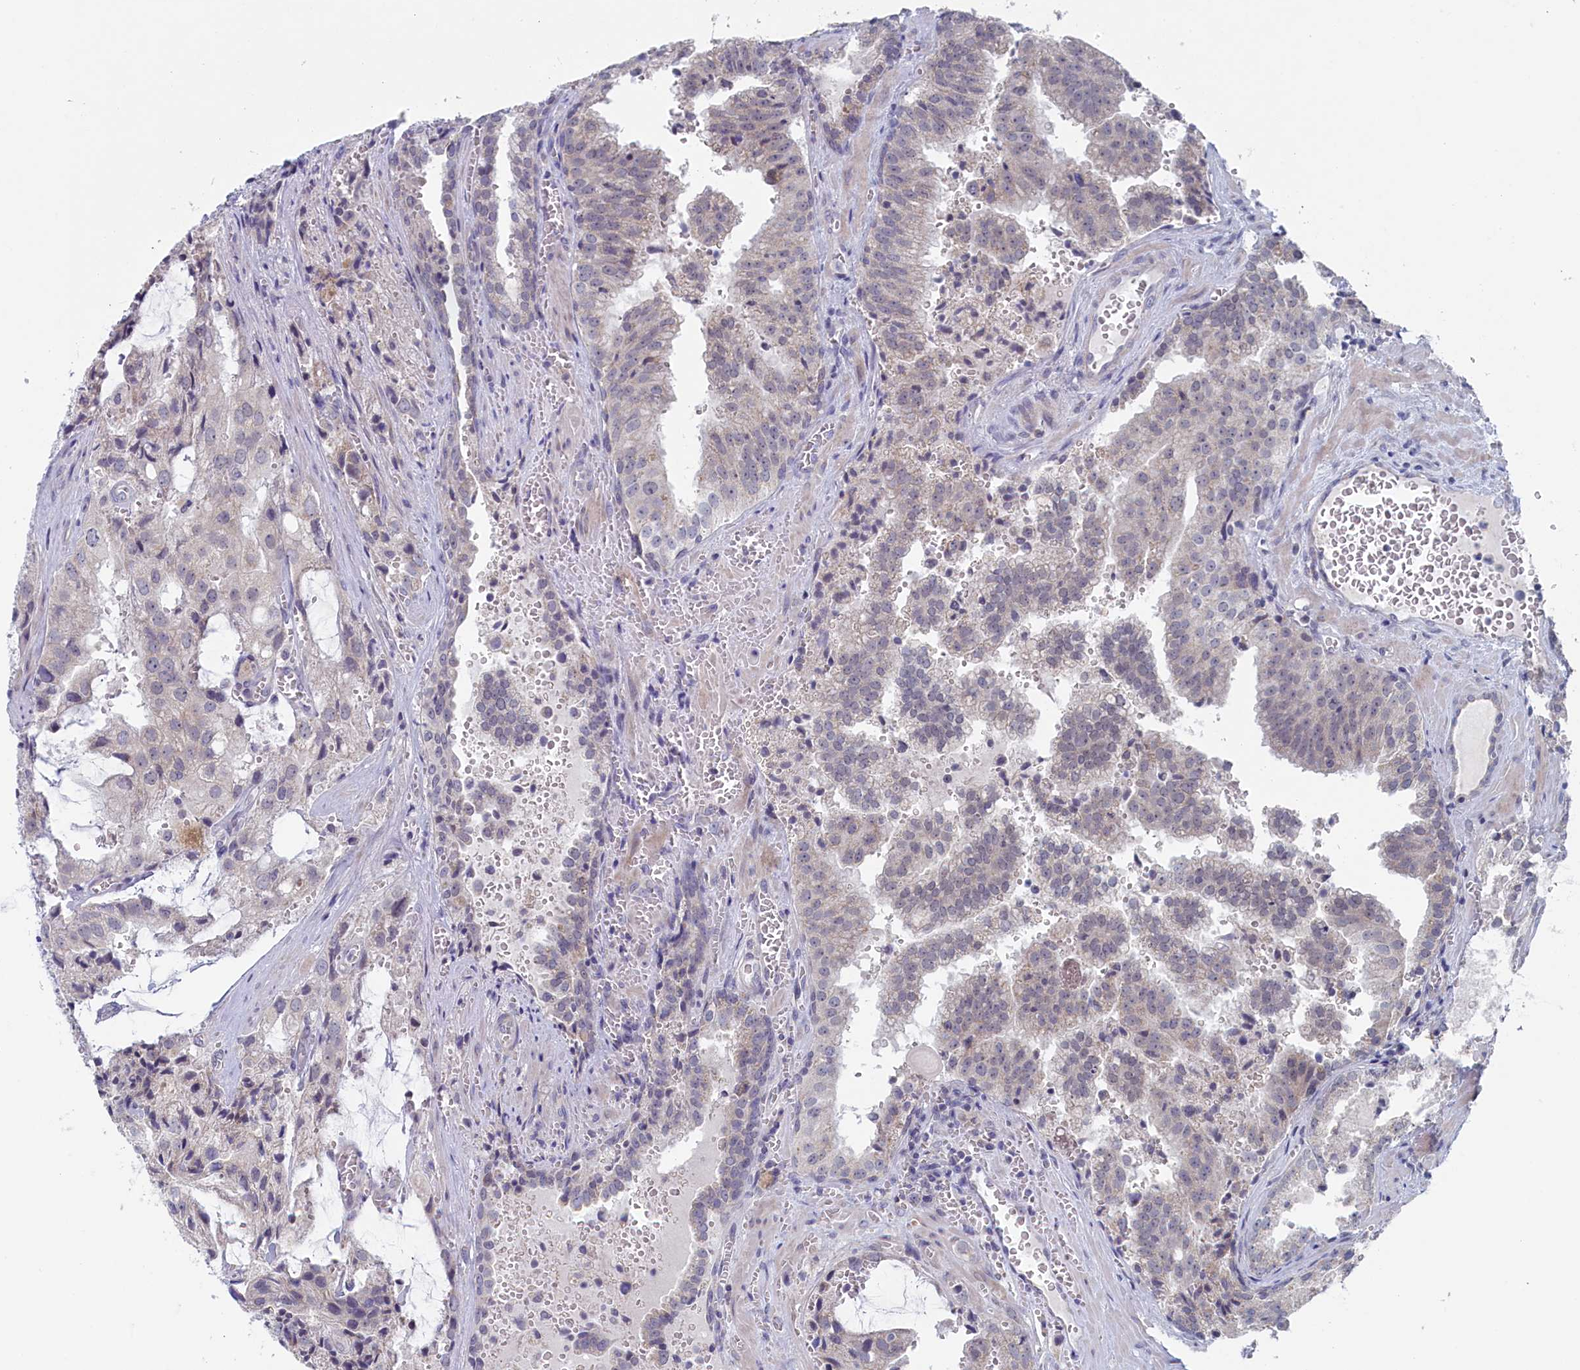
{"staining": {"intensity": "negative", "quantity": "none", "location": "none"}, "tissue": "prostate cancer", "cell_type": "Tumor cells", "image_type": "cancer", "snomed": [{"axis": "morphology", "description": "Adenocarcinoma, High grade"}, {"axis": "topography", "description": "Prostate"}], "caption": "Protein analysis of prostate cancer exhibits no significant staining in tumor cells.", "gene": "WDR76", "patient": {"sex": "male", "age": 68}}